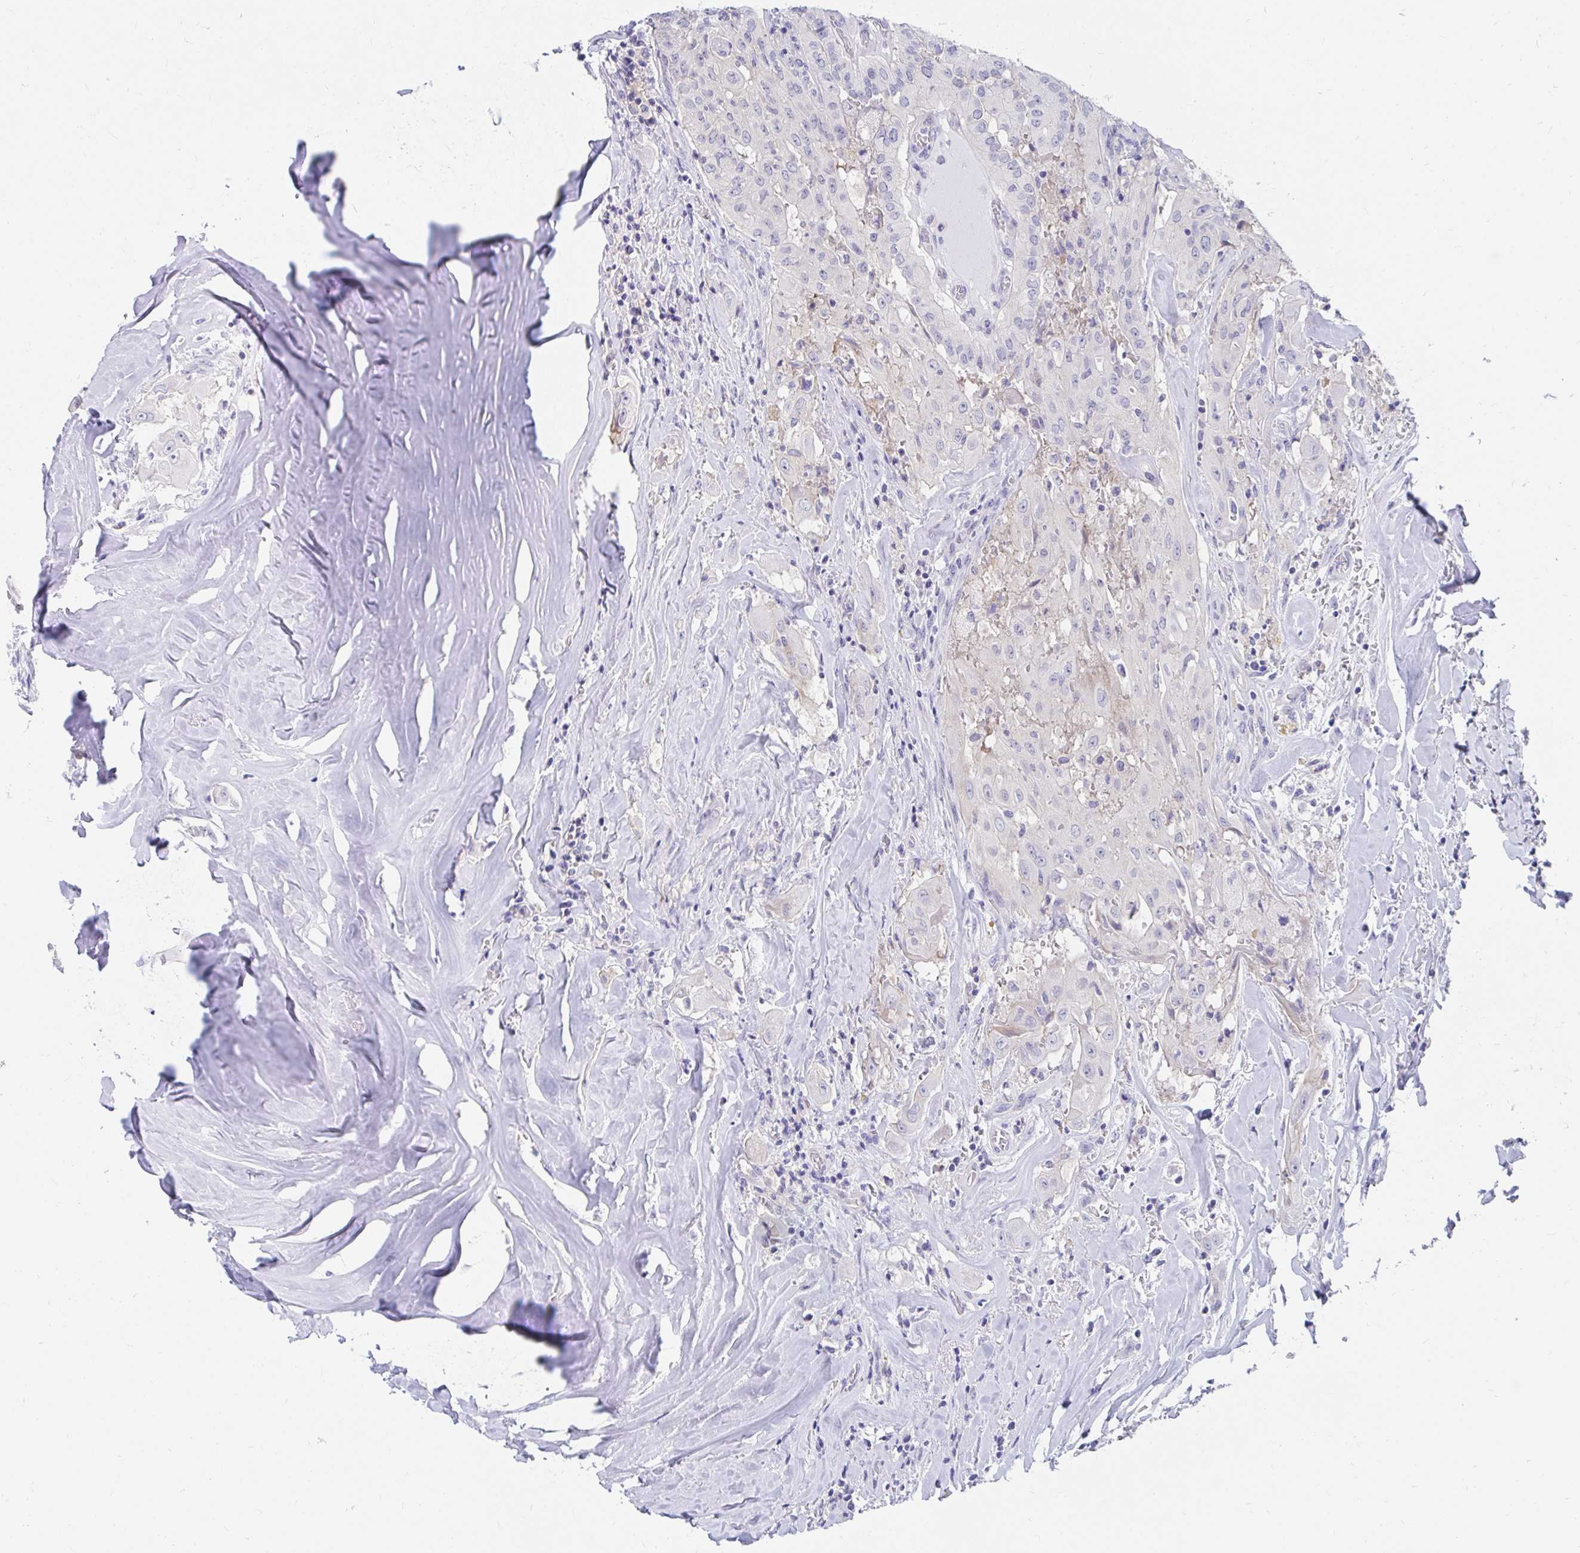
{"staining": {"intensity": "negative", "quantity": "none", "location": "none"}, "tissue": "thyroid cancer", "cell_type": "Tumor cells", "image_type": "cancer", "snomed": [{"axis": "morphology", "description": "Normal tissue, NOS"}, {"axis": "morphology", "description": "Papillary adenocarcinoma, NOS"}, {"axis": "topography", "description": "Thyroid gland"}], "caption": "A micrograph of thyroid cancer (papillary adenocarcinoma) stained for a protein displays no brown staining in tumor cells.", "gene": "C19orf81", "patient": {"sex": "female", "age": 59}}